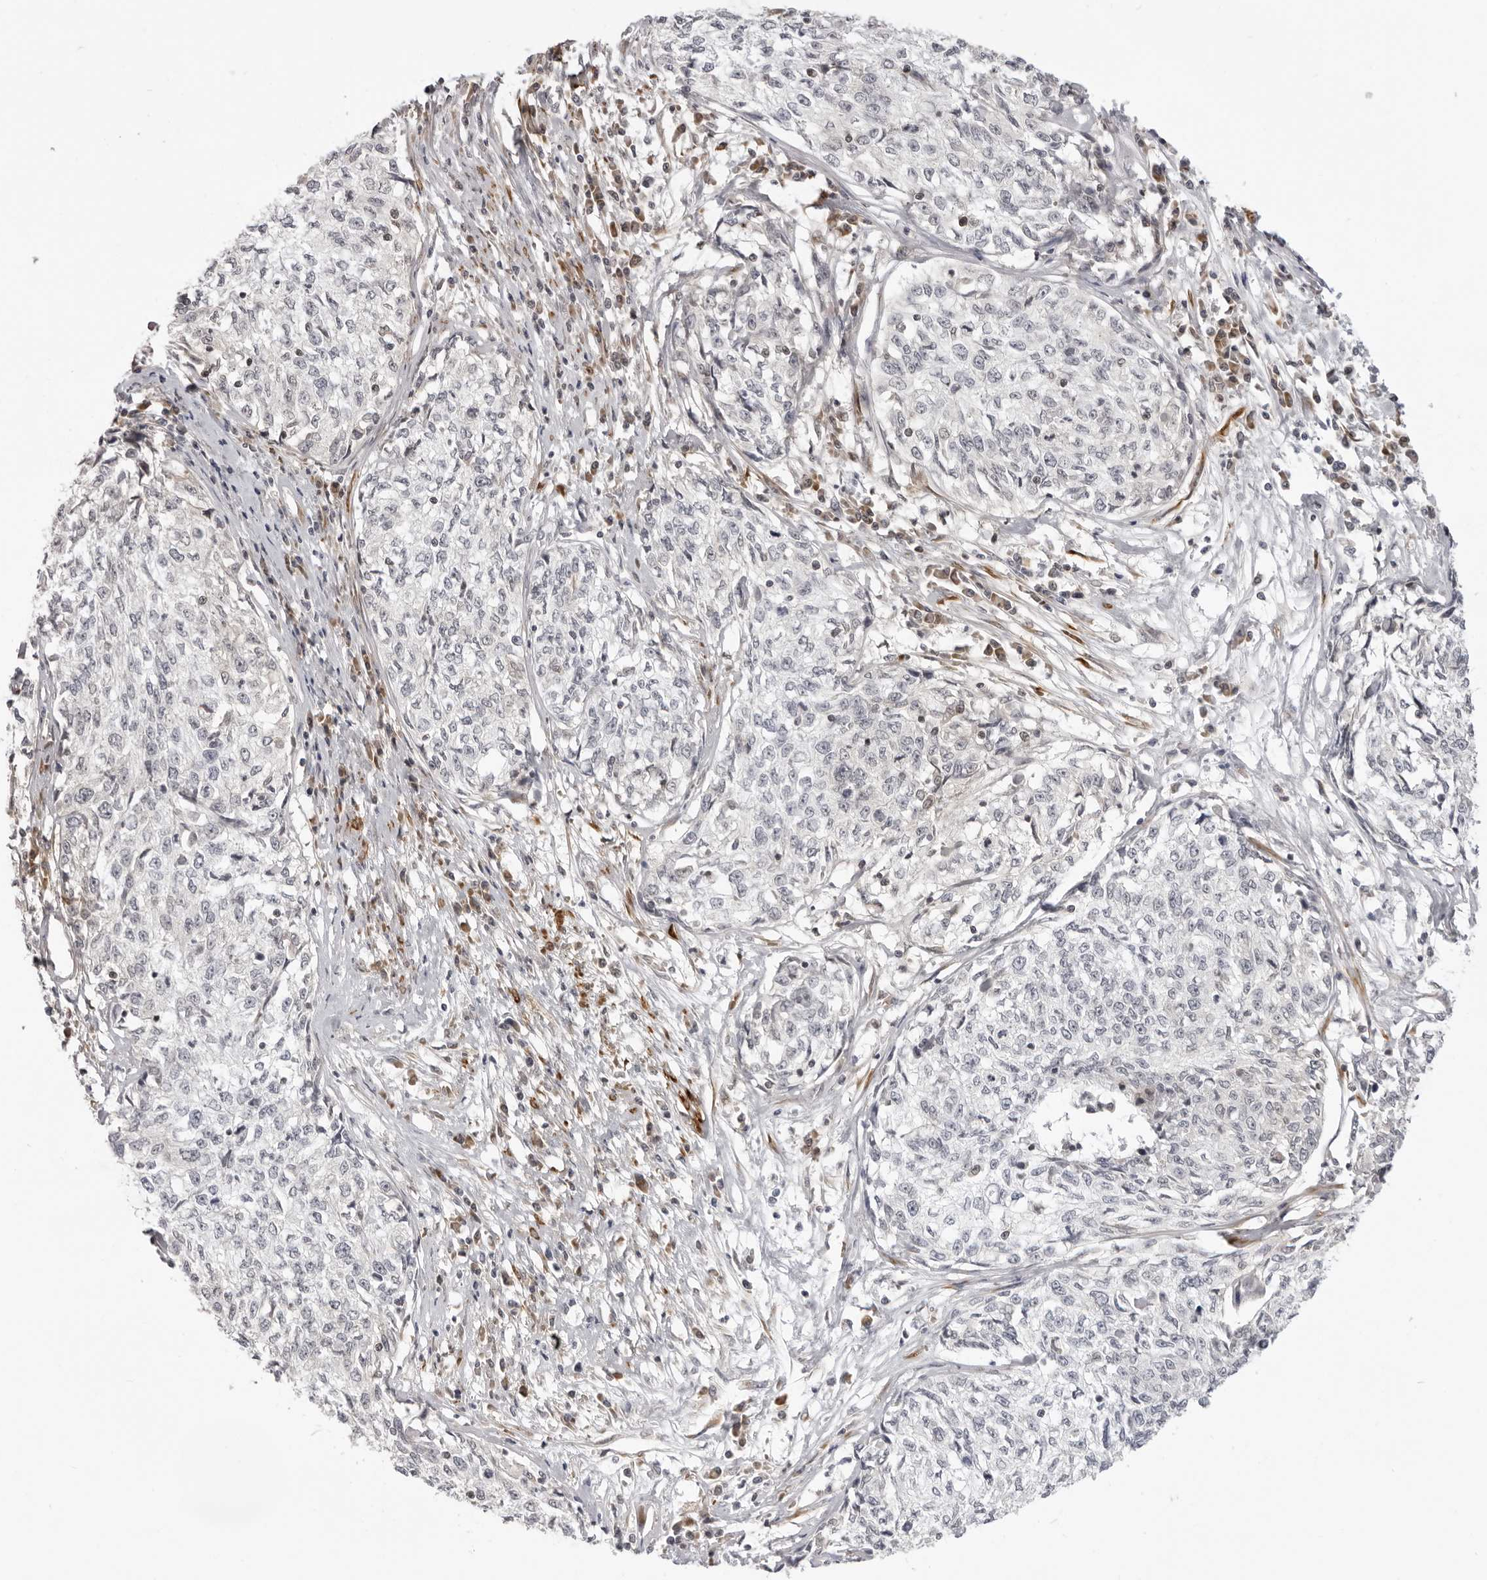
{"staining": {"intensity": "negative", "quantity": "none", "location": "none"}, "tissue": "cervical cancer", "cell_type": "Tumor cells", "image_type": "cancer", "snomed": [{"axis": "morphology", "description": "Squamous cell carcinoma, NOS"}, {"axis": "topography", "description": "Cervix"}], "caption": "The photomicrograph exhibits no staining of tumor cells in cervical cancer.", "gene": "SRGAP2", "patient": {"sex": "female", "age": 57}}